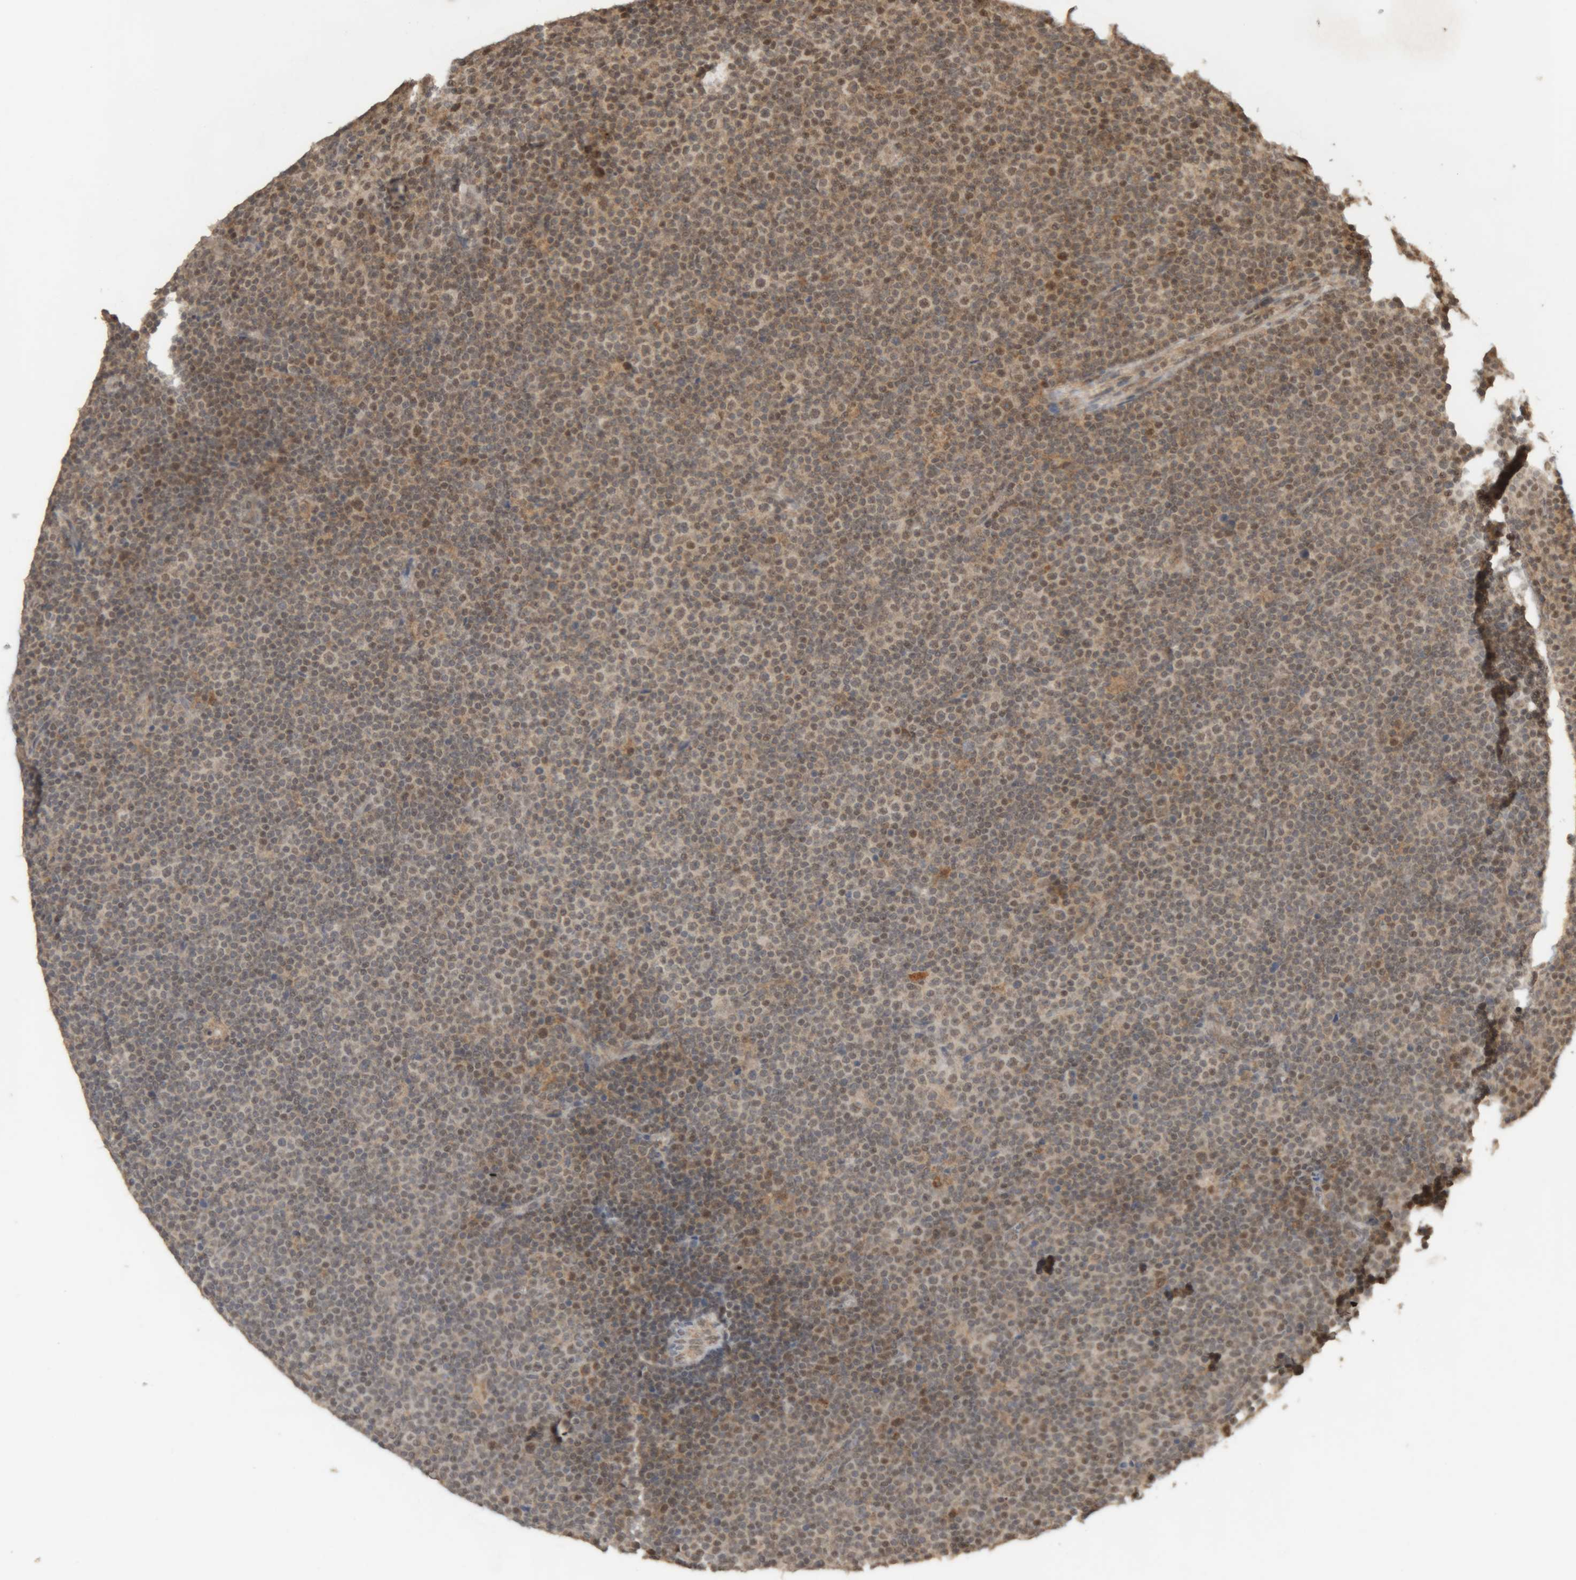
{"staining": {"intensity": "weak", "quantity": "25%-75%", "location": "cytoplasmic/membranous,nuclear"}, "tissue": "lymphoma", "cell_type": "Tumor cells", "image_type": "cancer", "snomed": [{"axis": "morphology", "description": "Malignant lymphoma, non-Hodgkin's type, Low grade"}, {"axis": "topography", "description": "Lymph node"}], "caption": "Protein staining by immunohistochemistry (IHC) displays weak cytoplasmic/membranous and nuclear positivity in approximately 25%-75% of tumor cells in lymphoma.", "gene": "KEAP1", "patient": {"sex": "female", "age": 67}}